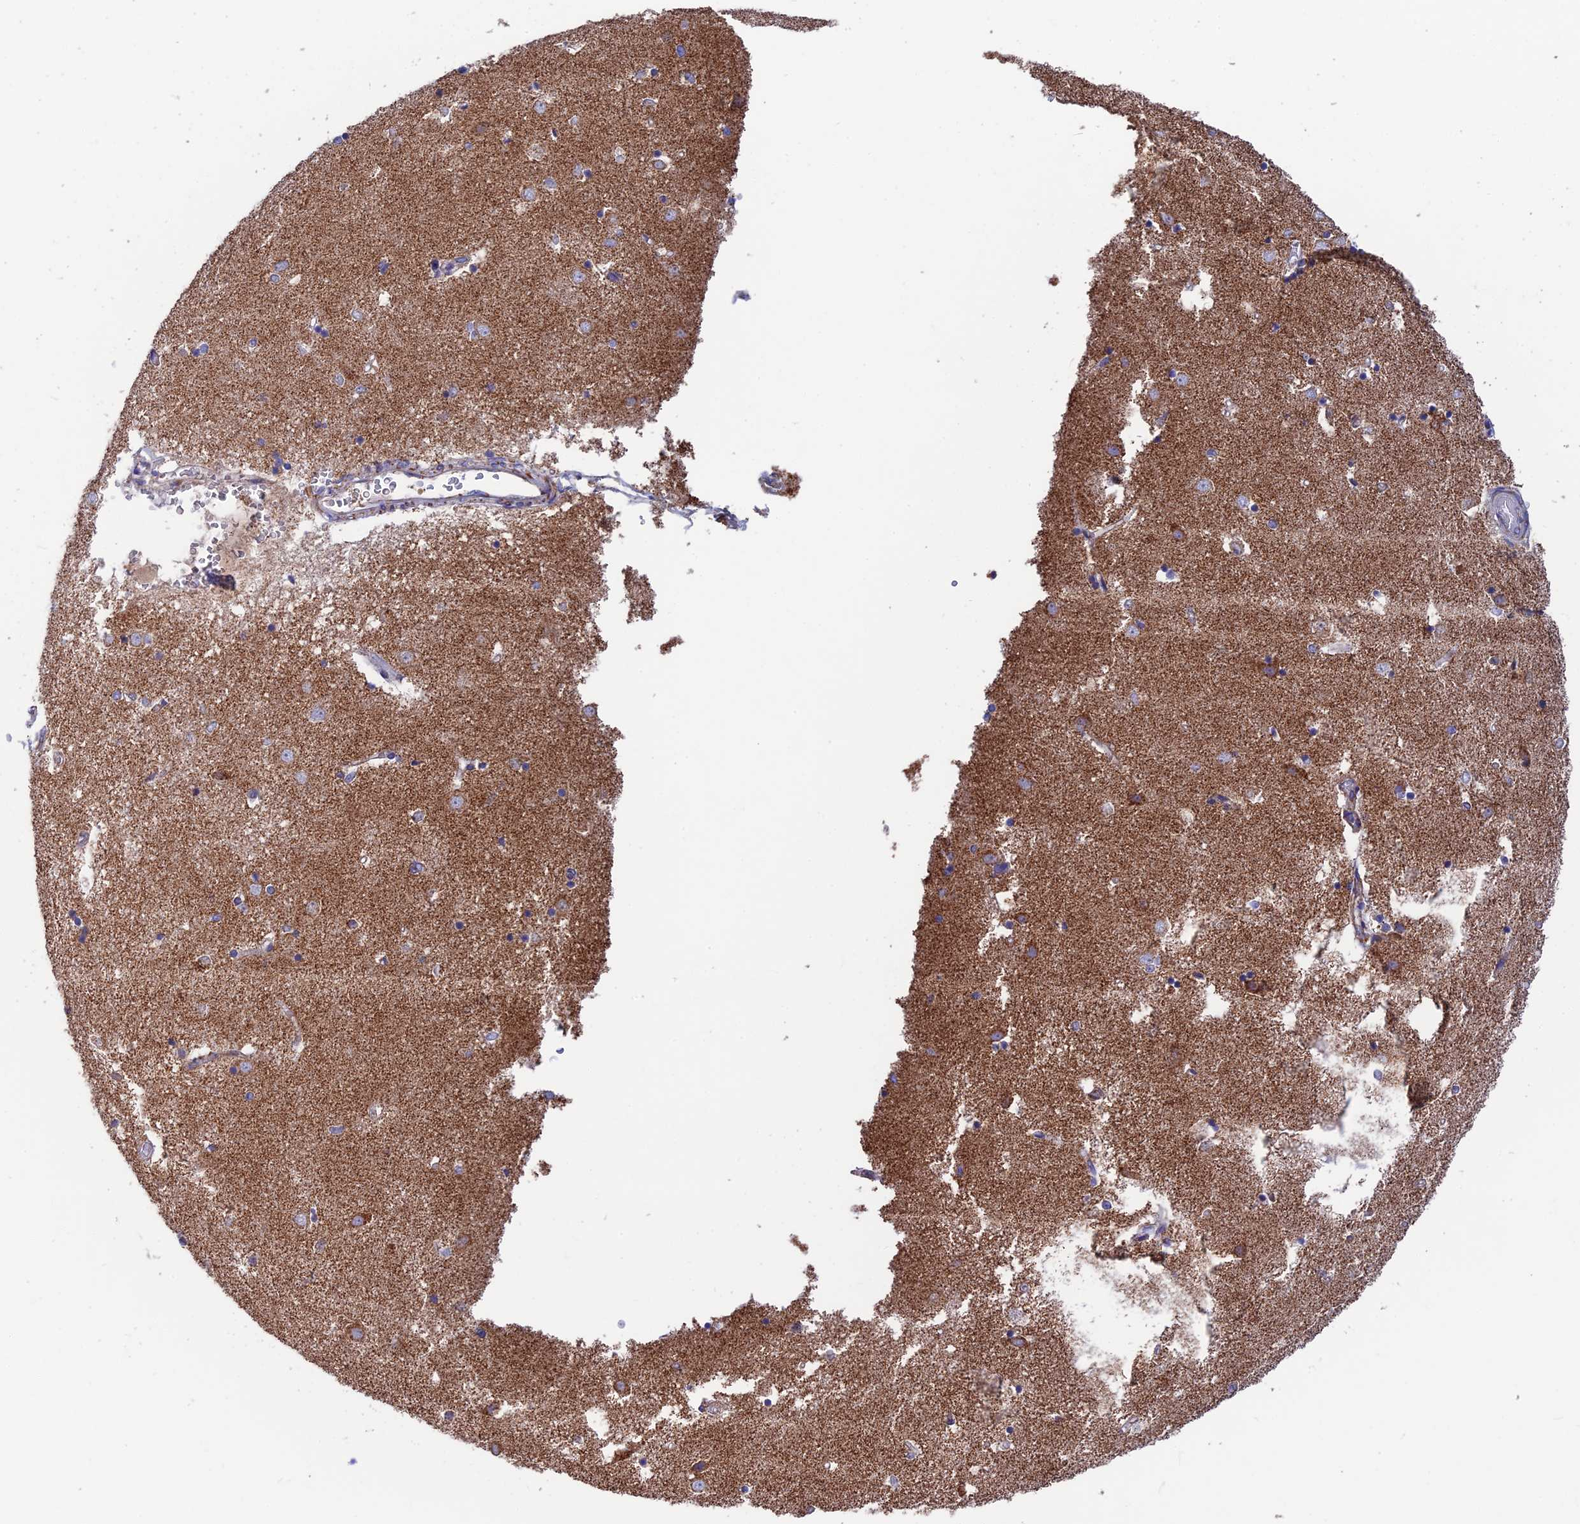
{"staining": {"intensity": "weak", "quantity": "25%-75%", "location": "cytoplasmic/membranous"}, "tissue": "caudate", "cell_type": "Glial cells", "image_type": "normal", "snomed": [{"axis": "morphology", "description": "Normal tissue, NOS"}, {"axis": "topography", "description": "Lateral ventricle wall"}], "caption": "The immunohistochemical stain highlights weak cytoplasmic/membranous expression in glial cells of benign caudate. (brown staining indicates protein expression, while blue staining denotes nuclei).", "gene": "CS", "patient": {"sex": "male", "age": 45}}